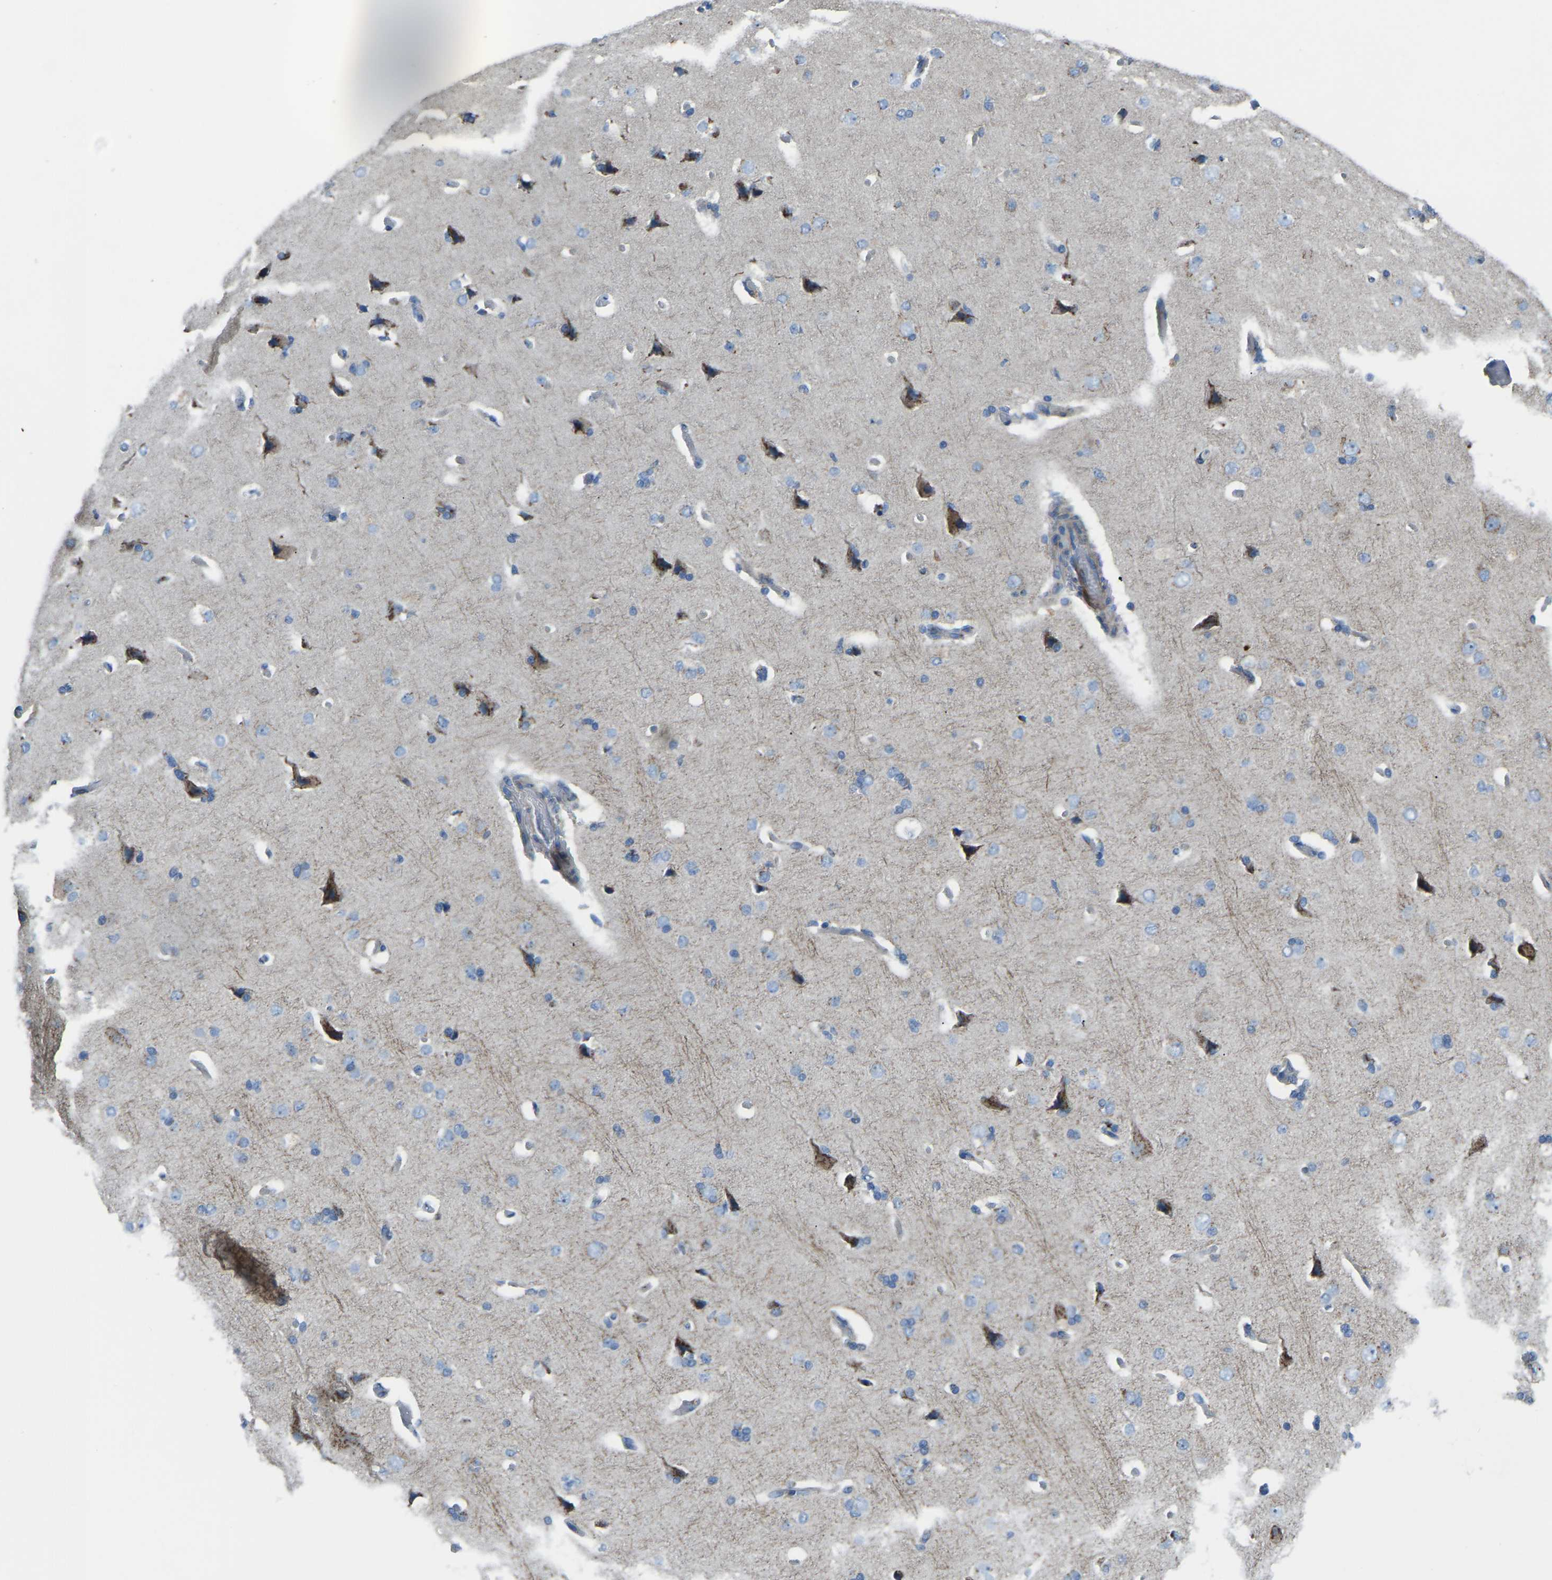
{"staining": {"intensity": "weak", "quantity": "<25%", "location": "cytoplasmic/membranous"}, "tissue": "cerebral cortex", "cell_type": "Endothelial cells", "image_type": "normal", "snomed": [{"axis": "morphology", "description": "Normal tissue, NOS"}, {"axis": "topography", "description": "Cerebral cortex"}], "caption": "Unremarkable cerebral cortex was stained to show a protein in brown. There is no significant expression in endothelial cells.", "gene": "CANT1", "patient": {"sex": "male", "age": 62}}